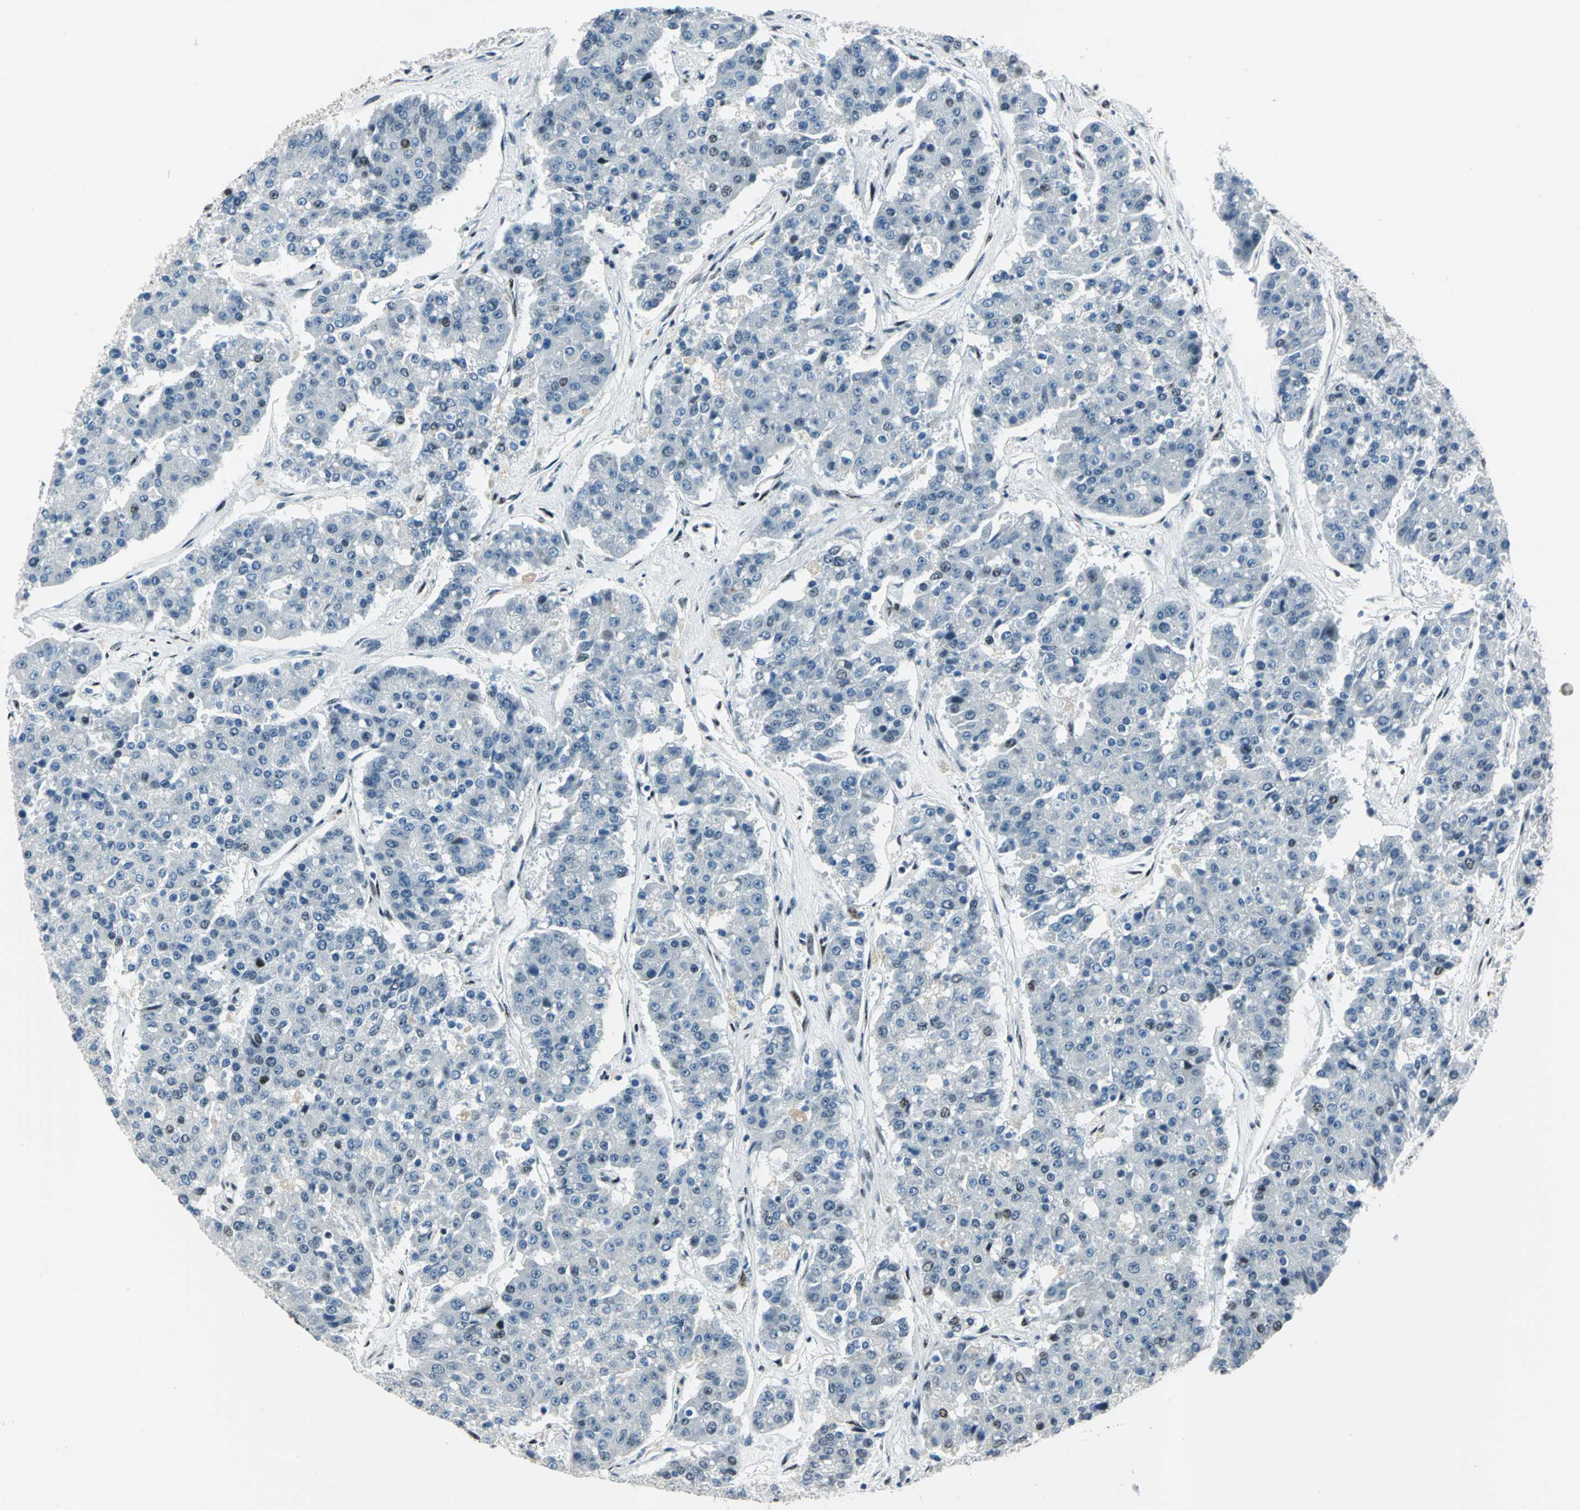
{"staining": {"intensity": "moderate", "quantity": "<25%", "location": "nuclear"}, "tissue": "pancreatic cancer", "cell_type": "Tumor cells", "image_type": "cancer", "snomed": [{"axis": "morphology", "description": "Adenocarcinoma, NOS"}, {"axis": "topography", "description": "Pancreas"}], "caption": "Pancreatic adenocarcinoma was stained to show a protein in brown. There is low levels of moderate nuclear staining in about <25% of tumor cells. The staining was performed using DAB to visualize the protein expression in brown, while the nuclei were stained in blue with hematoxylin (Magnification: 20x).", "gene": "KAT6B", "patient": {"sex": "male", "age": 50}}